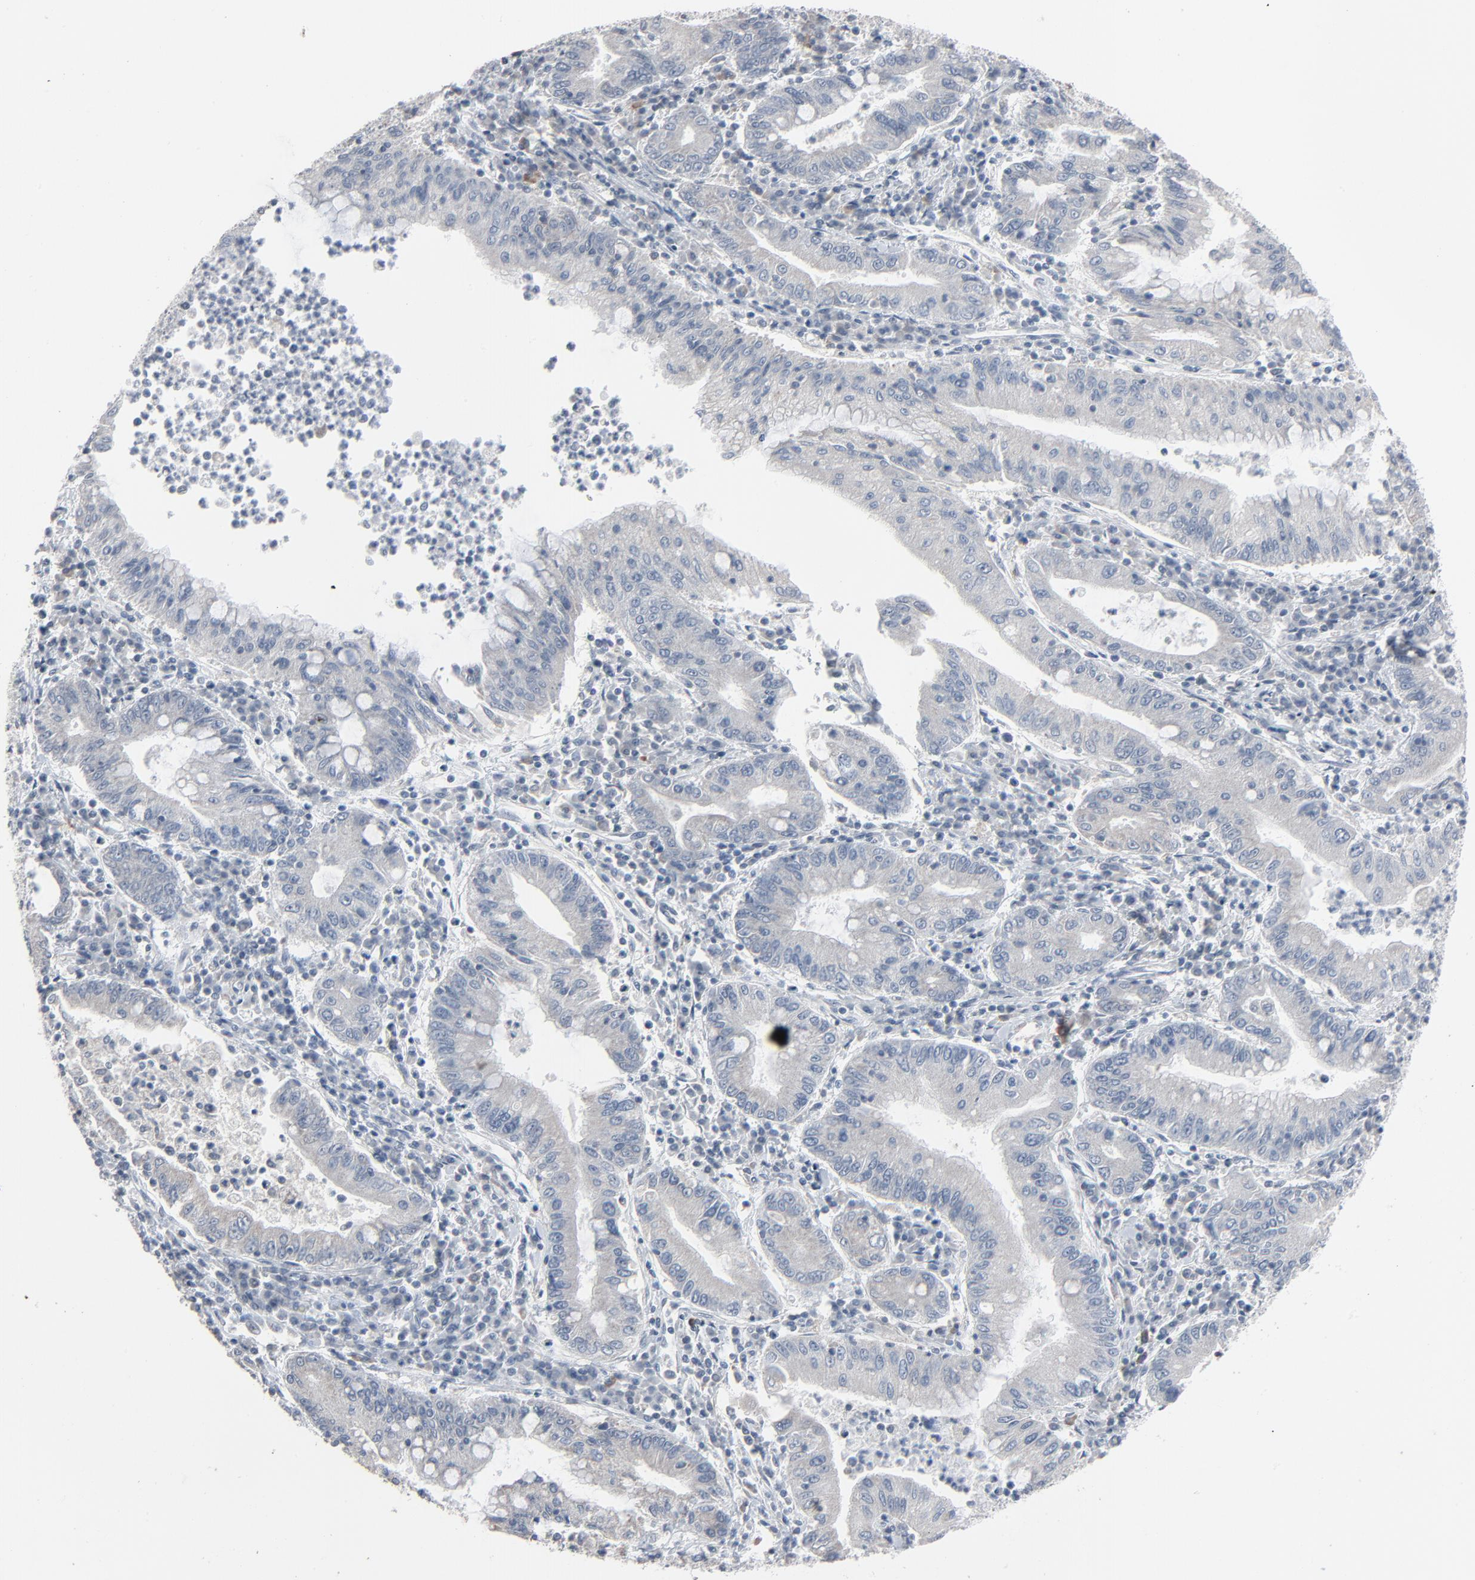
{"staining": {"intensity": "negative", "quantity": "none", "location": "none"}, "tissue": "stomach cancer", "cell_type": "Tumor cells", "image_type": "cancer", "snomed": [{"axis": "morphology", "description": "Normal tissue, NOS"}, {"axis": "morphology", "description": "Adenocarcinoma, NOS"}, {"axis": "topography", "description": "Esophagus"}, {"axis": "topography", "description": "Stomach, upper"}, {"axis": "topography", "description": "Peripheral nerve tissue"}], "caption": "Photomicrograph shows no protein expression in tumor cells of adenocarcinoma (stomach) tissue.", "gene": "SAGE1", "patient": {"sex": "male", "age": 62}}